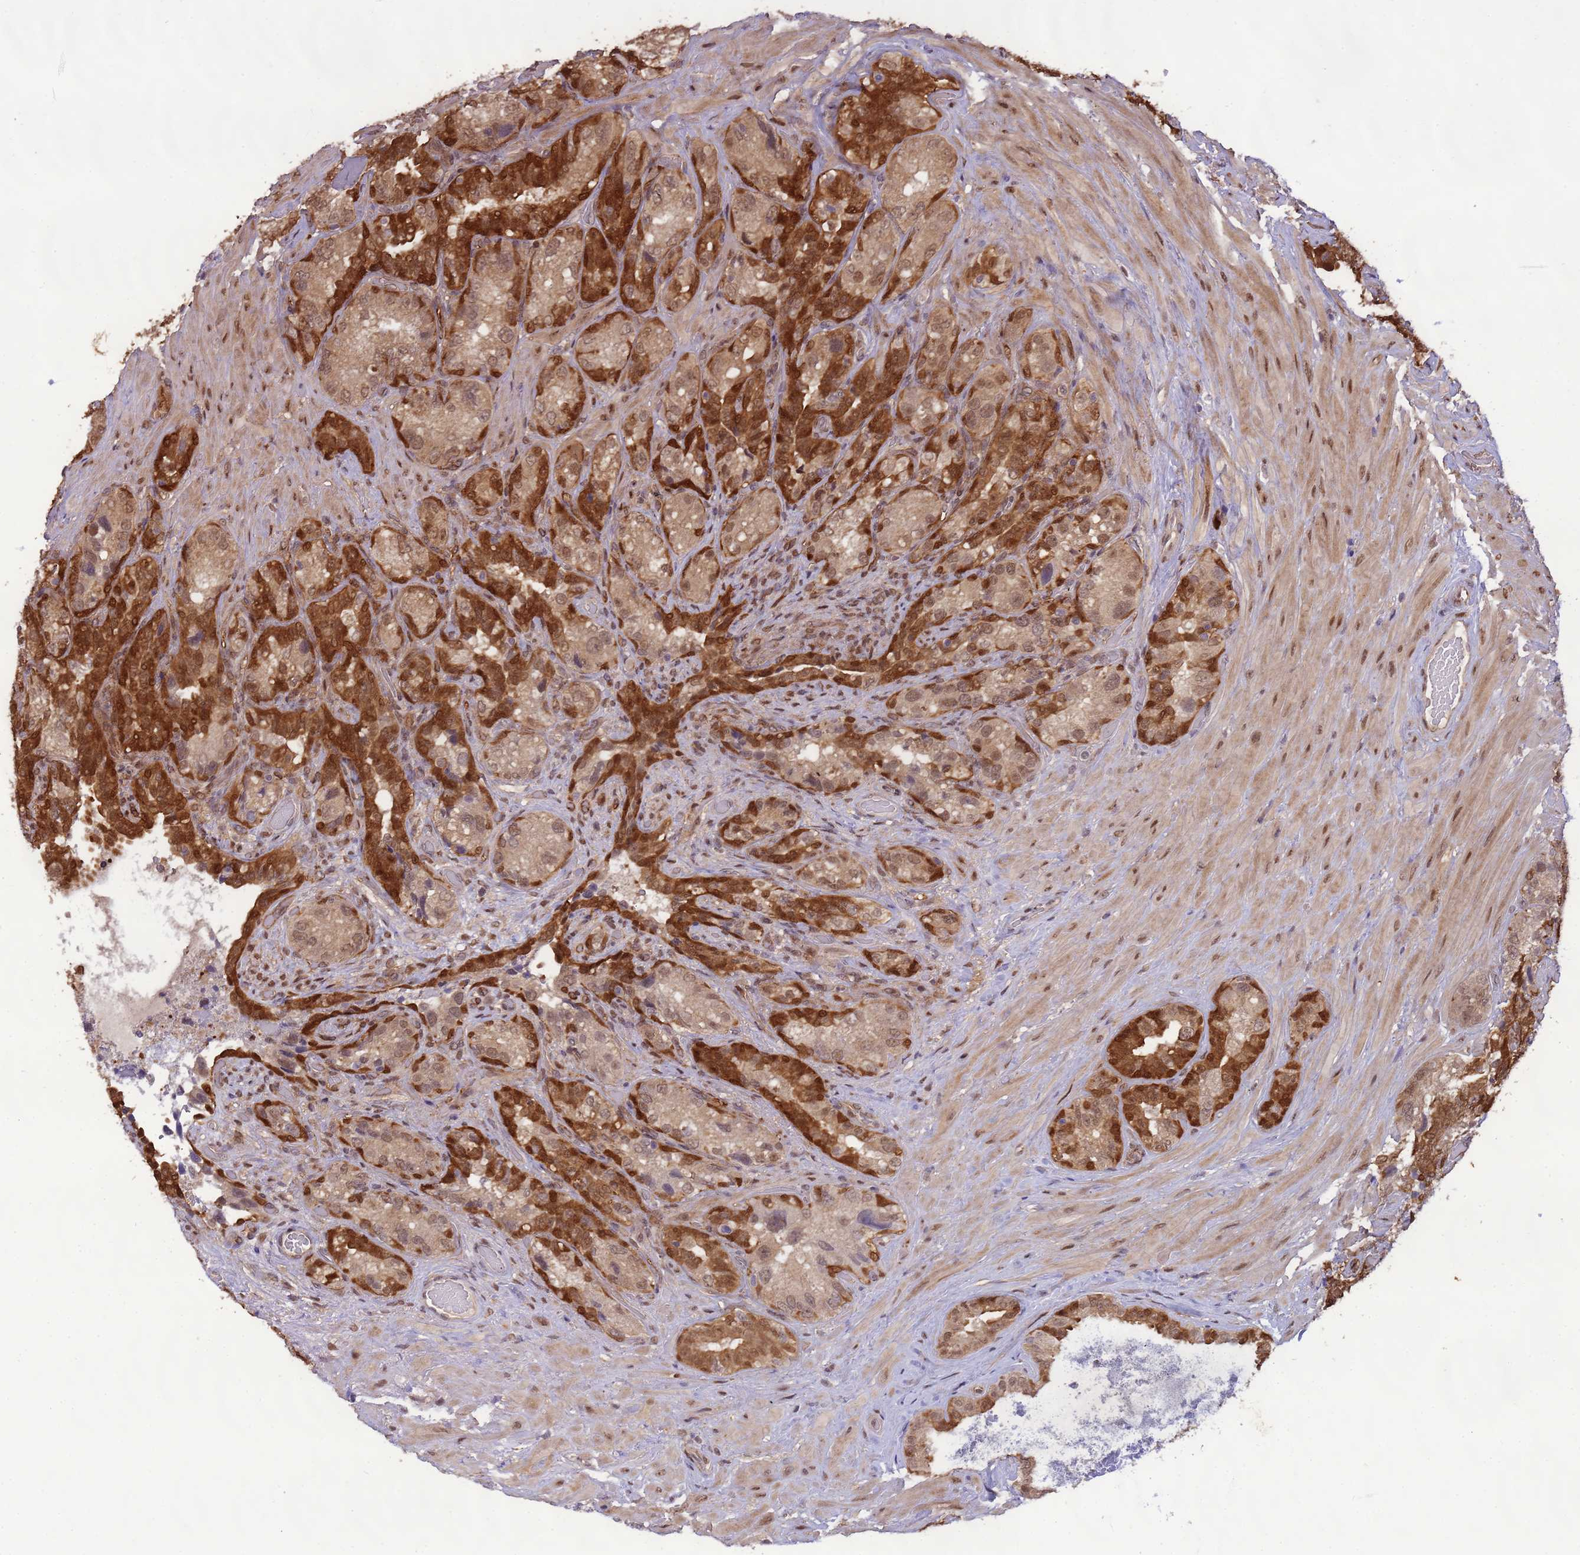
{"staining": {"intensity": "strong", "quantity": "25%-75%", "location": "cytoplasmic/membranous,nuclear"}, "tissue": "seminal vesicle", "cell_type": "Glandular cells", "image_type": "normal", "snomed": [{"axis": "morphology", "description": "Normal tissue, NOS"}, {"axis": "topography", "description": "Seminal veicle"}, {"axis": "topography", "description": "Peripheral nerve tissue"}], "caption": "Seminal vesicle stained for a protein (brown) demonstrates strong cytoplasmic/membranous,nuclear positive positivity in about 25%-75% of glandular cells.", "gene": "ZBTB5", "patient": {"sex": "male", "age": 67}}